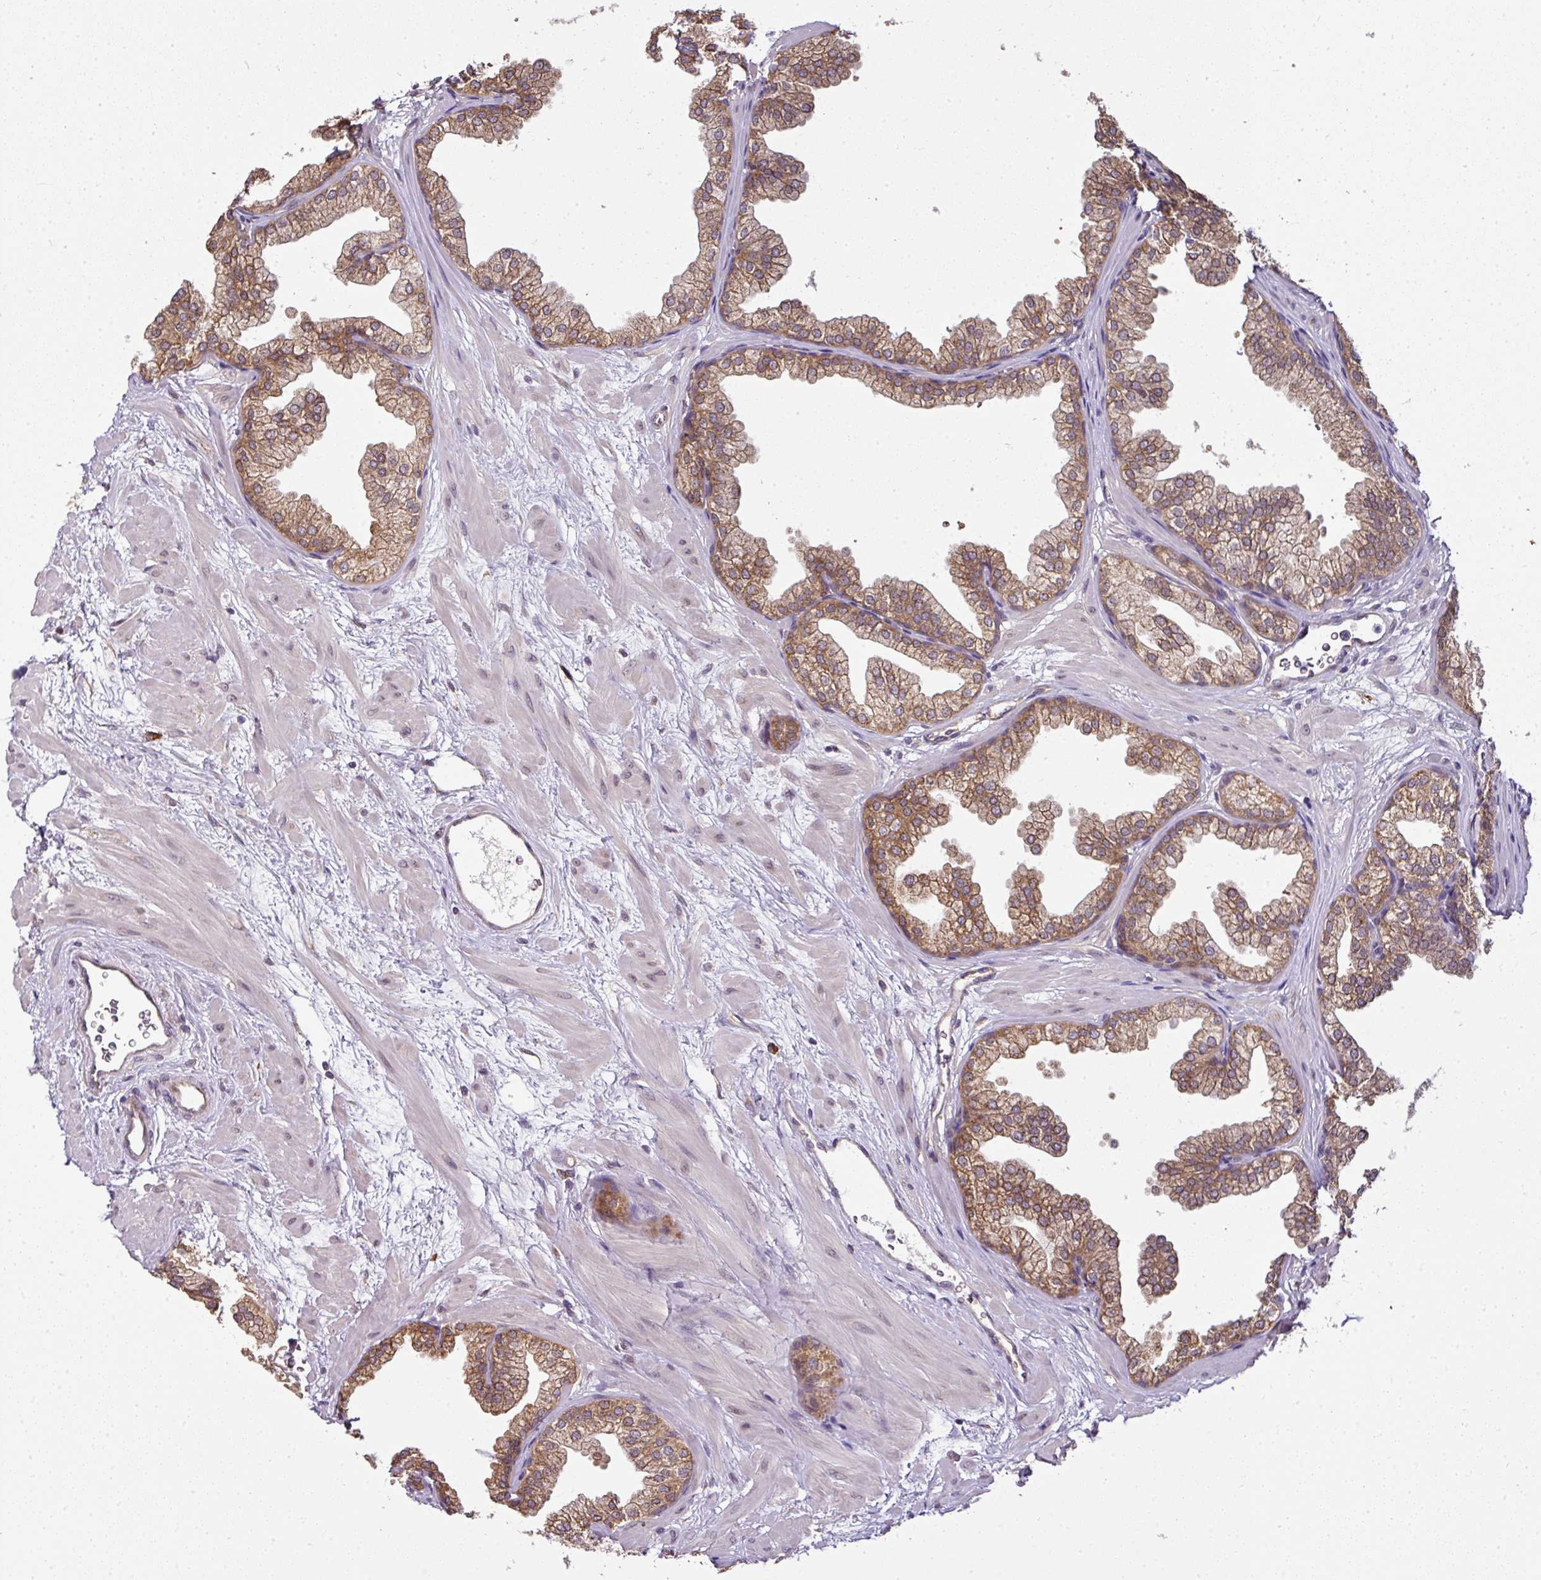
{"staining": {"intensity": "moderate", "quantity": ">75%", "location": "cytoplasmic/membranous,nuclear"}, "tissue": "prostate", "cell_type": "Glandular cells", "image_type": "normal", "snomed": [{"axis": "morphology", "description": "Normal tissue, NOS"}, {"axis": "topography", "description": "Prostate"}], "caption": "About >75% of glandular cells in unremarkable prostate demonstrate moderate cytoplasmic/membranous,nuclear protein expression as visualized by brown immunohistochemical staining.", "gene": "RBM14", "patient": {"sex": "male", "age": 37}}